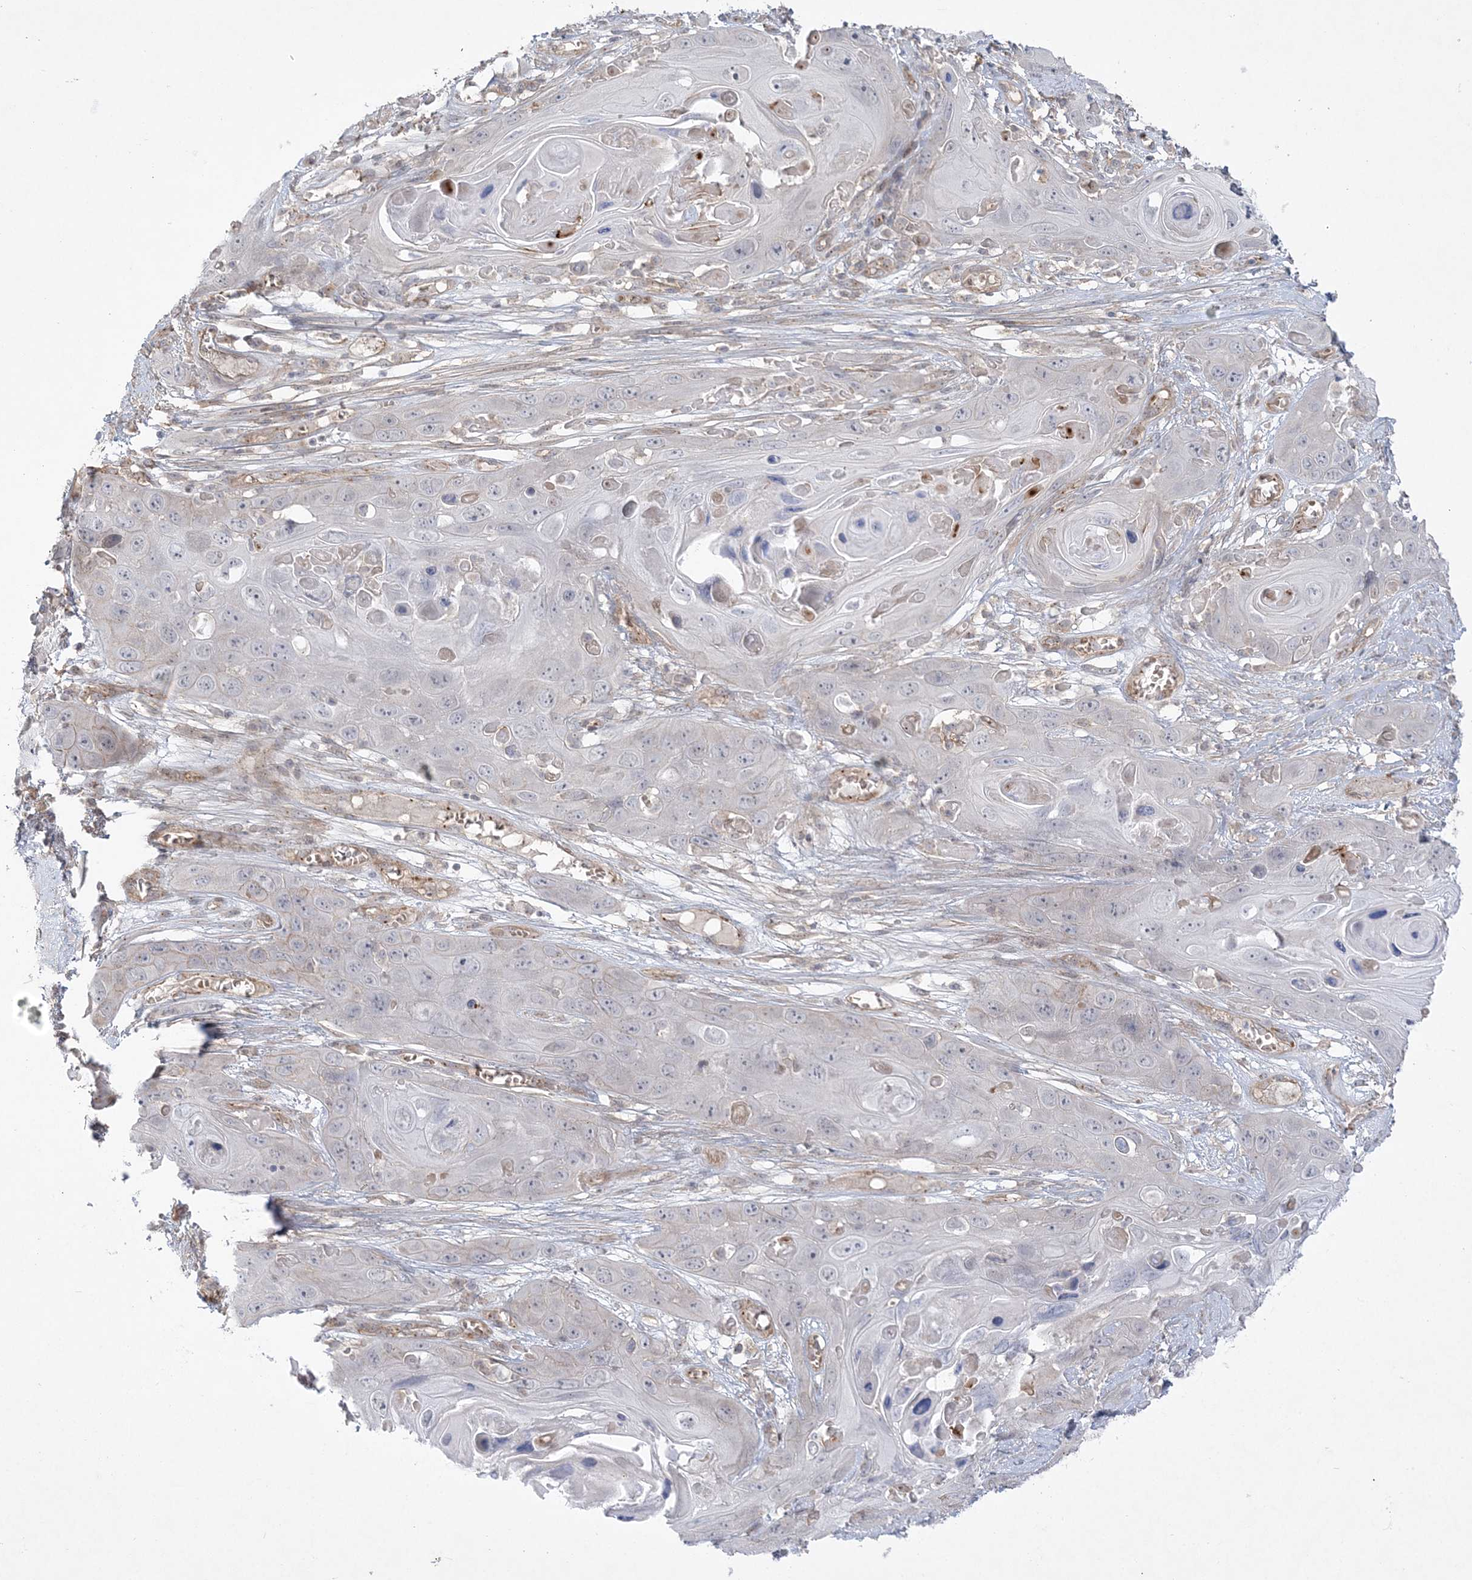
{"staining": {"intensity": "moderate", "quantity": "<25%", "location": "cytoplasmic/membranous"}, "tissue": "skin cancer", "cell_type": "Tumor cells", "image_type": "cancer", "snomed": [{"axis": "morphology", "description": "Squamous cell carcinoma, NOS"}, {"axis": "topography", "description": "Skin"}], "caption": "IHC of skin squamous cell carcinoma exhibits low levels of moderate cytoplasmic/membranous positivity in about <25% of tumor cells.", "gene": "ADAMTS12", "patient": {"sex": "male", "age": 55}}